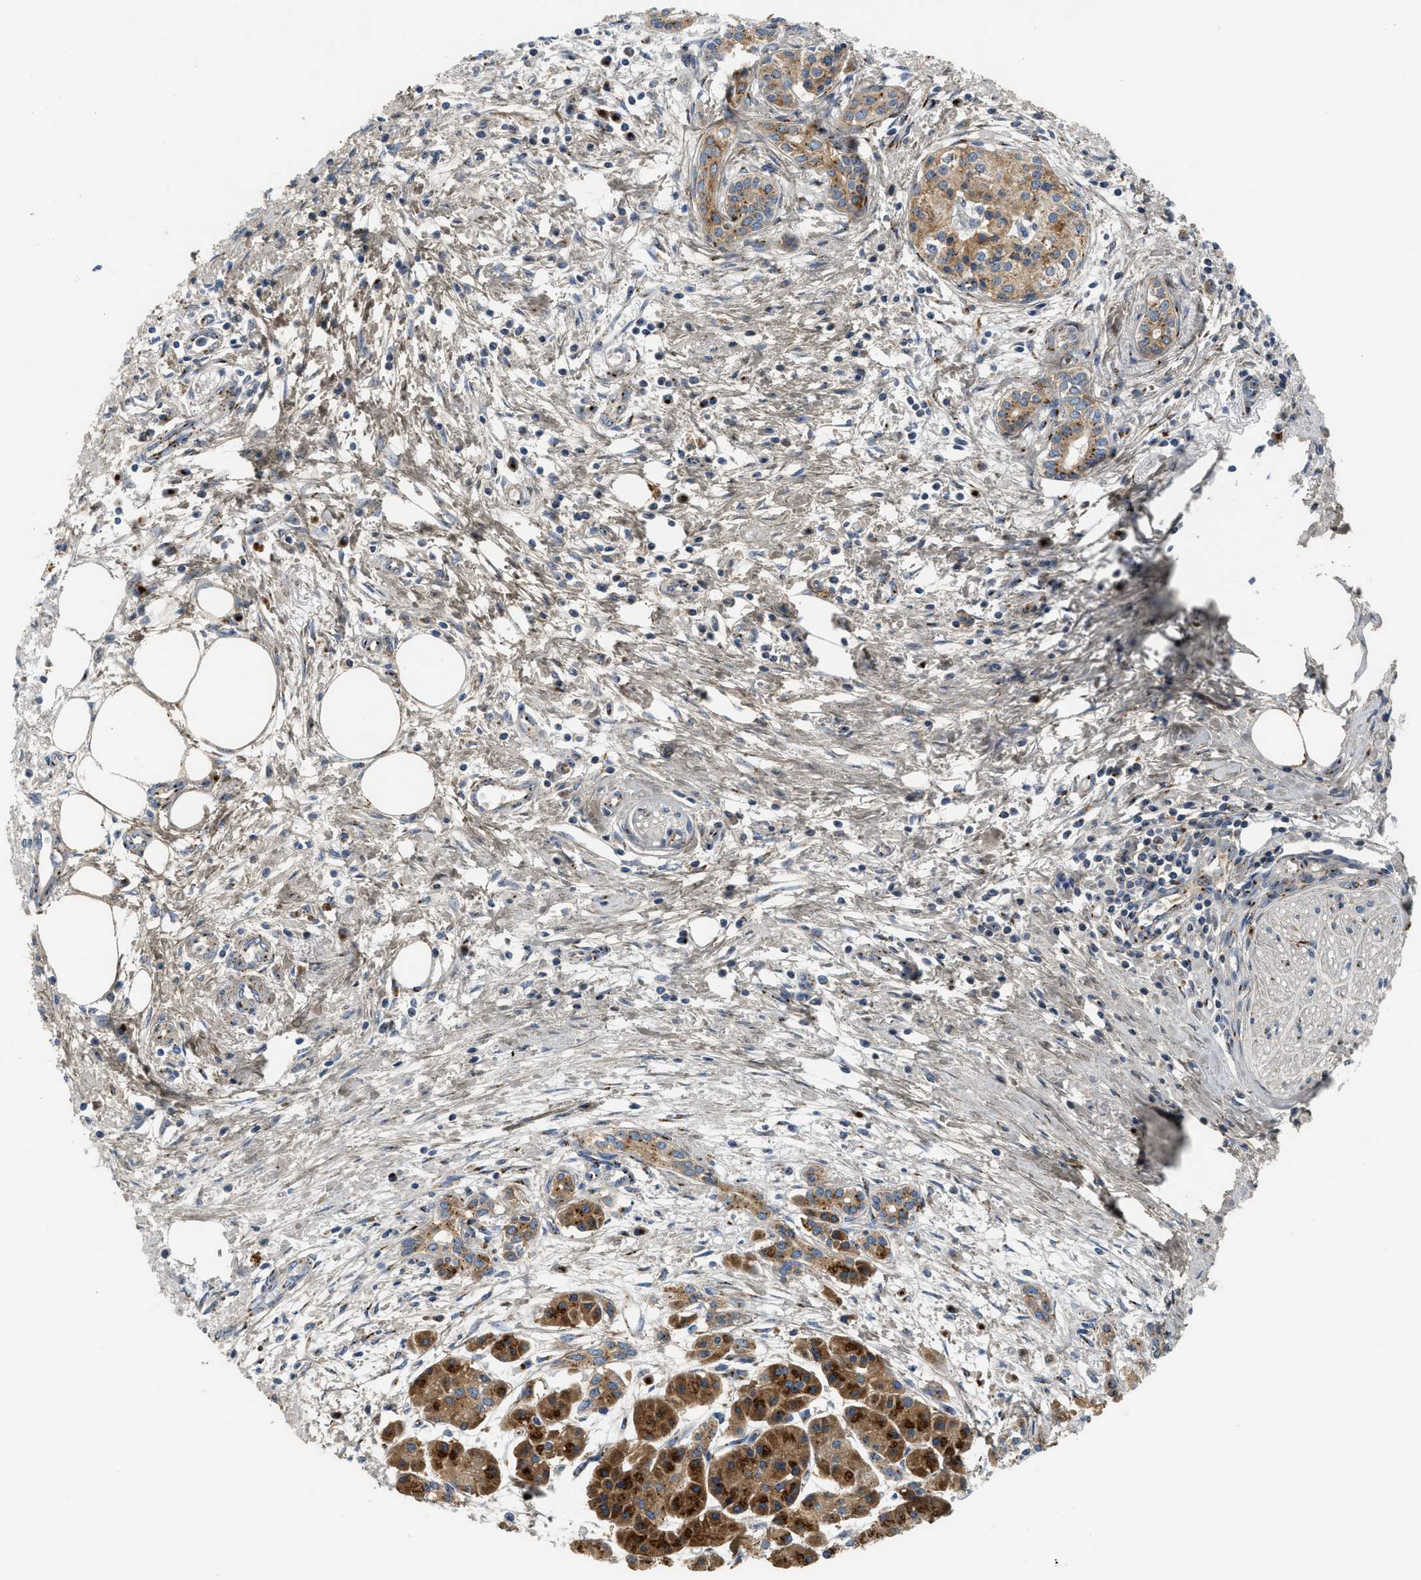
{"staining": {"intensity": "moderate", "quantity": ">75%", "location": "cytoplasmic/membranous"}, "tissue": "pancreatic cancer", "cell_type": "Tumor cells", "image_type": "cancer", "snomed": [{"axis": "morphology", "description": "Adenocarcinoma, NOS"}, {"axis": "topography", "description": "Pancreas"}], "caption": "A brown stain highlights moderate cytoplasmic/membranous staining of a protein in pancreatic cancer tumor cells. The protein is shown in brown color, while the nuclei are stained blue.", "gene": "ZNF70", "patient": {"sex": "female", "age": 70}}